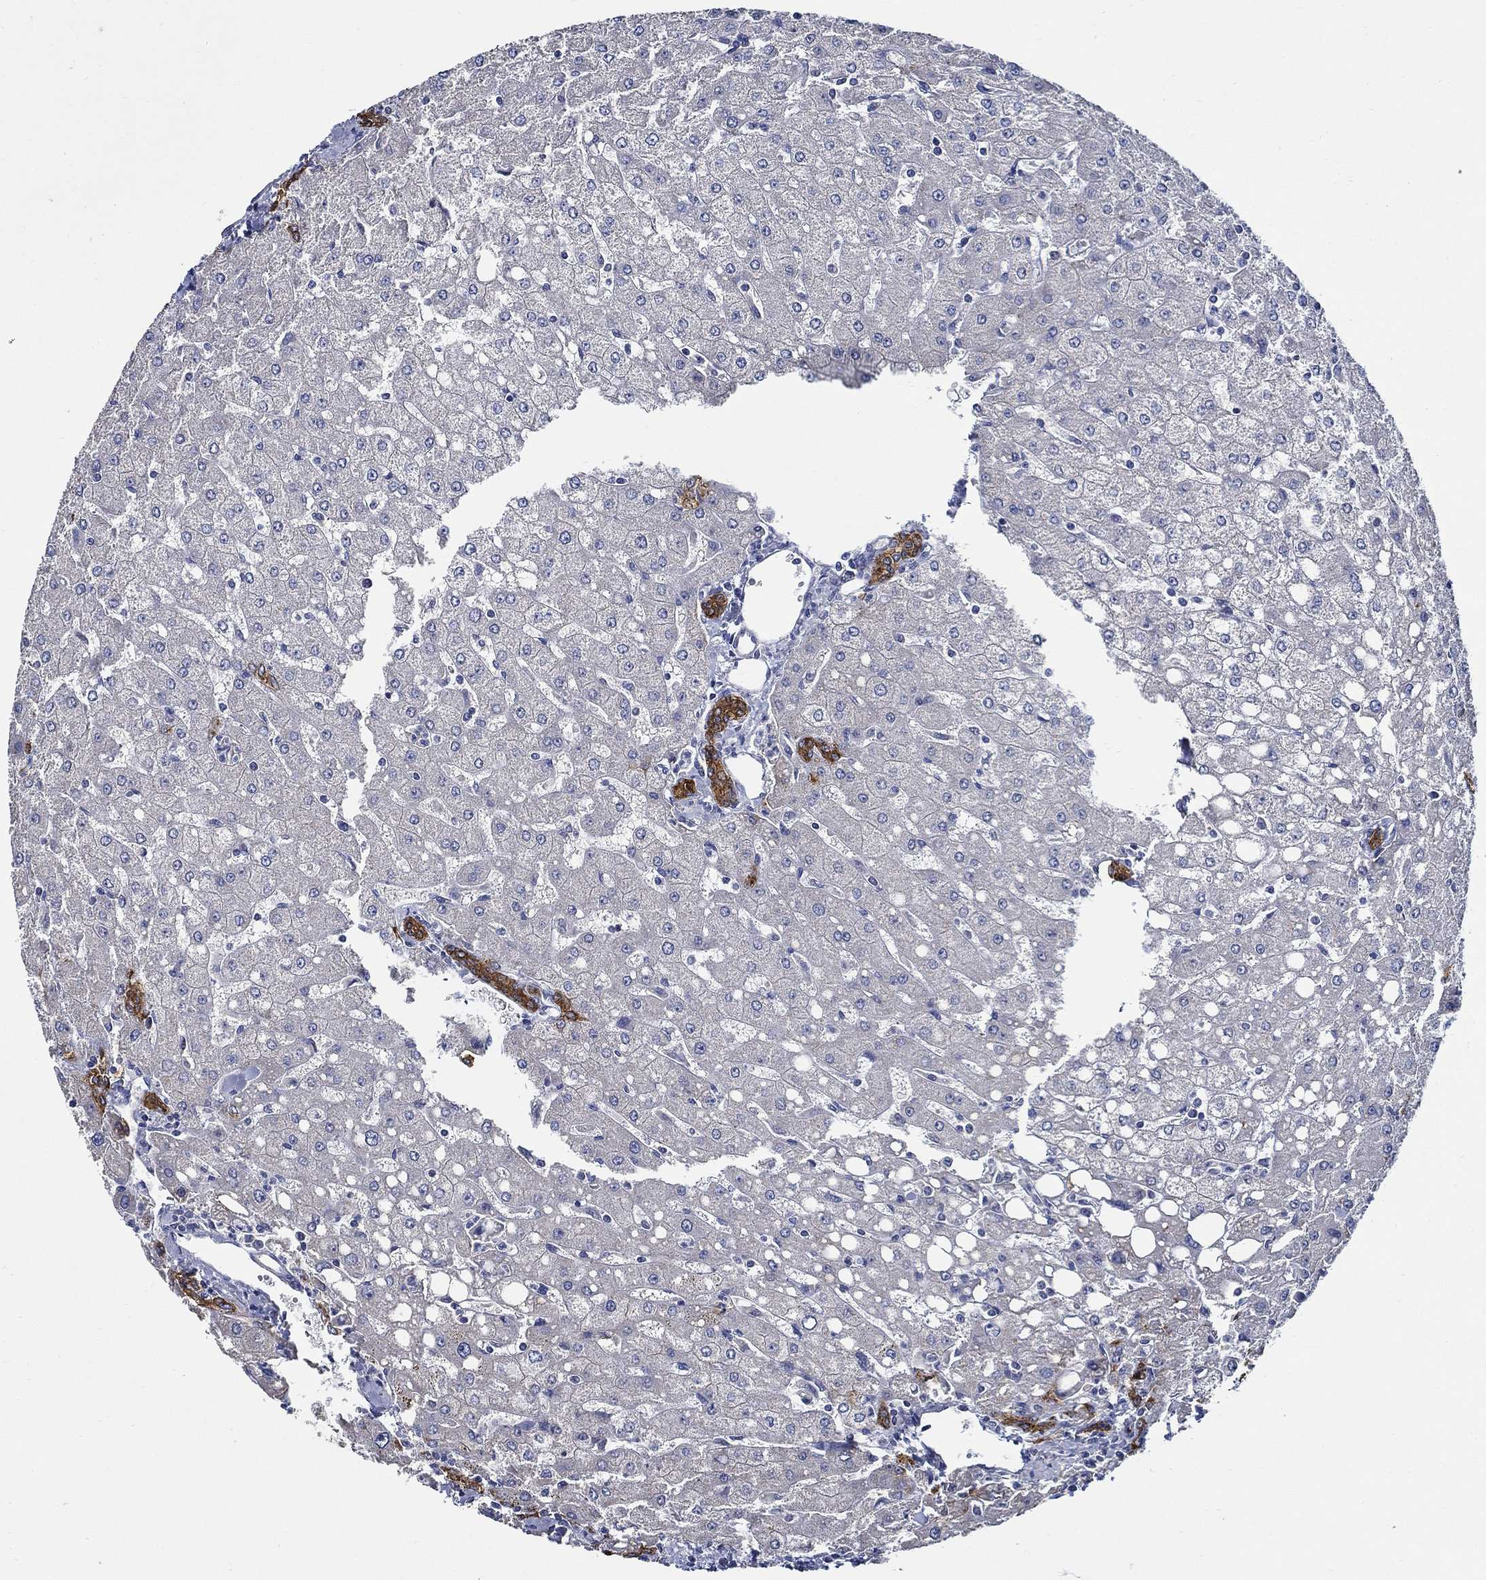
{"staining": {"intensity": "negative", "quantity": "none", "location": "none"}, "tissue": "liver", "cell_type": "Cholangiocytes", "image_type": "normal", "snomed": [{"axis": "morphology", "description": "Normal tissue, NOS"}, {"axis": "topography", "description": "Liver"}], "caption": "The image displays no significant positivity in cholangiocytes of liver.", "gene": "WDR53", "patient": {"sex": "female", "age": 53}}